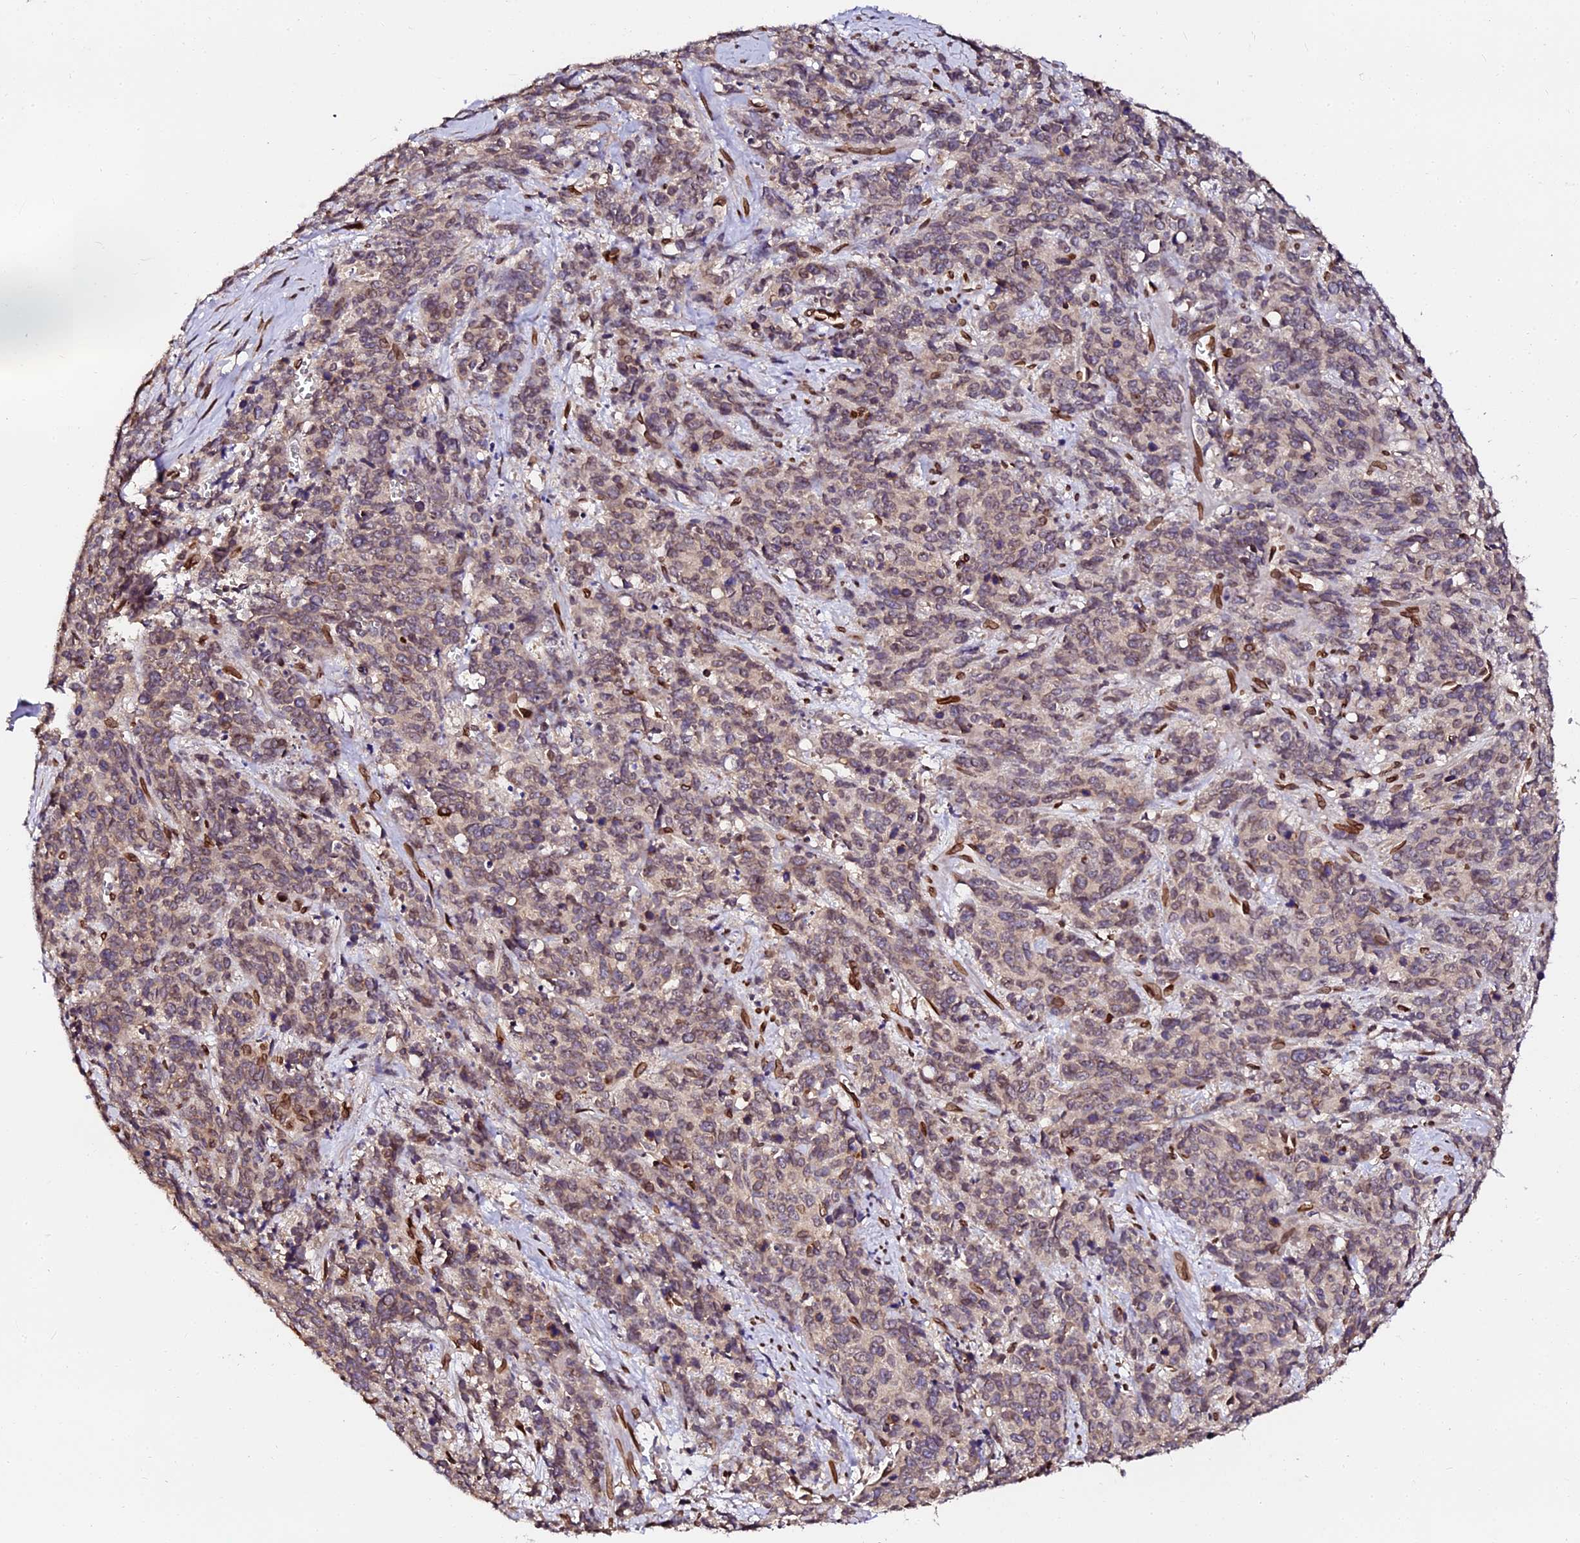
{"staining": {"intensity": "negative", "quantity": "none", "location": "none"}, "tissue": "cervical cancer", "cell_type": "Tumor cells", "image_type": "cancer", "snomed": [{"axis": "morphology", "description": "Squamous cell carcinoma, NOS"}, {"axis": "topography", "description": "Cervix"}], "caption": "IHC photomicrograph of squamous cell carcinoma (cervical) stained for a protein (brown), which reveals no expression in tumor cells.", "gene": "ANAPC5", "patient": {"sex": "female", "age": 60}}